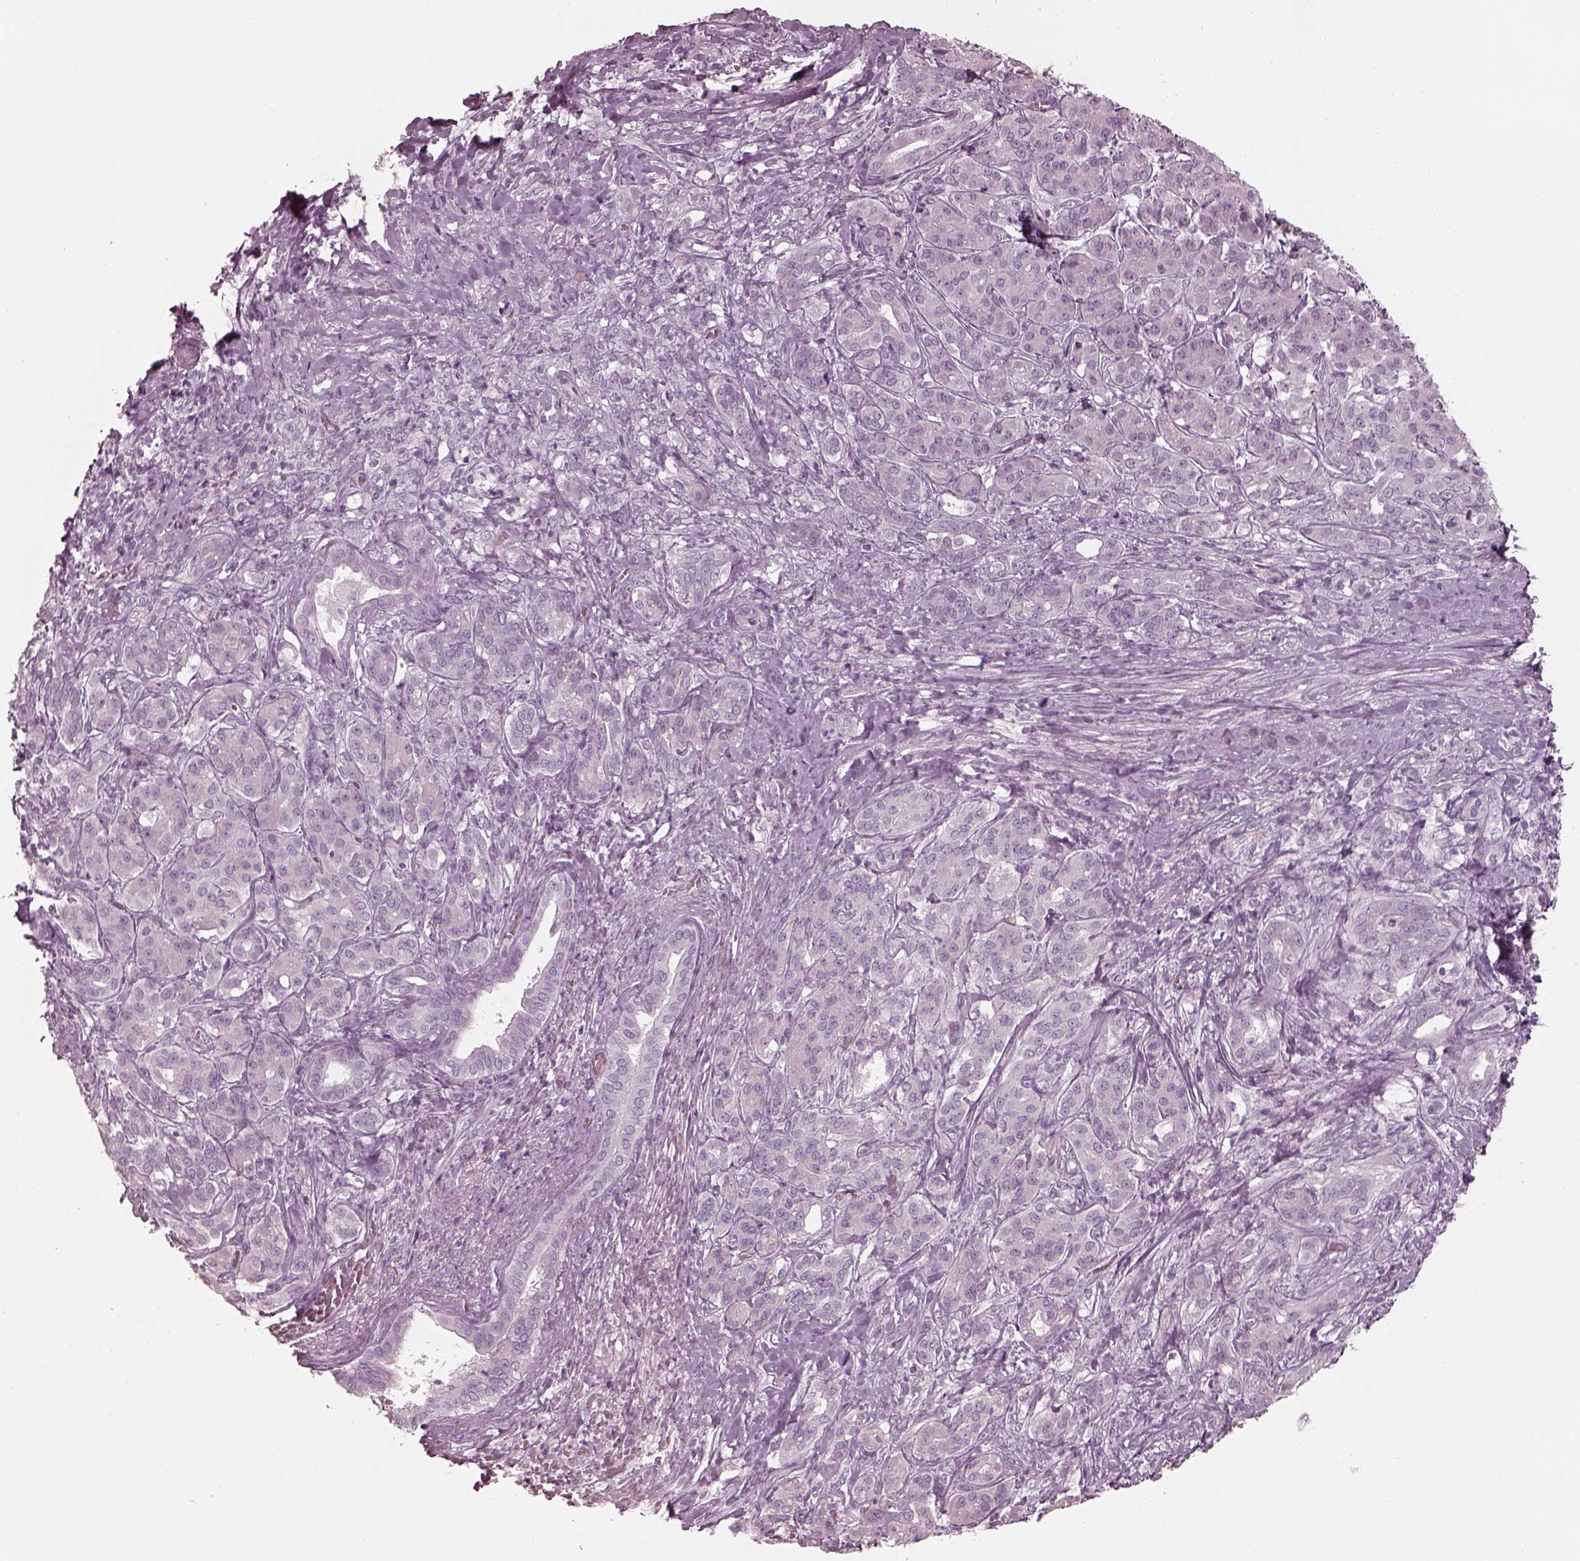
{"staining": {"intensity": "negative", "quantity": "none", "location": "none"}, "tissue": "pancreatic cancer", "cell_type": "Tumor cells", "image_type": "cancer", "snomed": [{"axis": "morphology", "description": "Normal tissue, NOS"}, {"axis": "morphology", "description": "Inflammation, NOS"}, {"axis": "morphology", "description": "Adenocarcinoma, NOS"}, {"axis": "topography", "description": "Pancreas"}], "caption": "The IHC histopathology image has no significant positivity in tumor cells of pancreatic cancer (adenocarcinoma) tissue.", "gene": "SAXO2", "patient": {"sex": "male", "age": 57}}